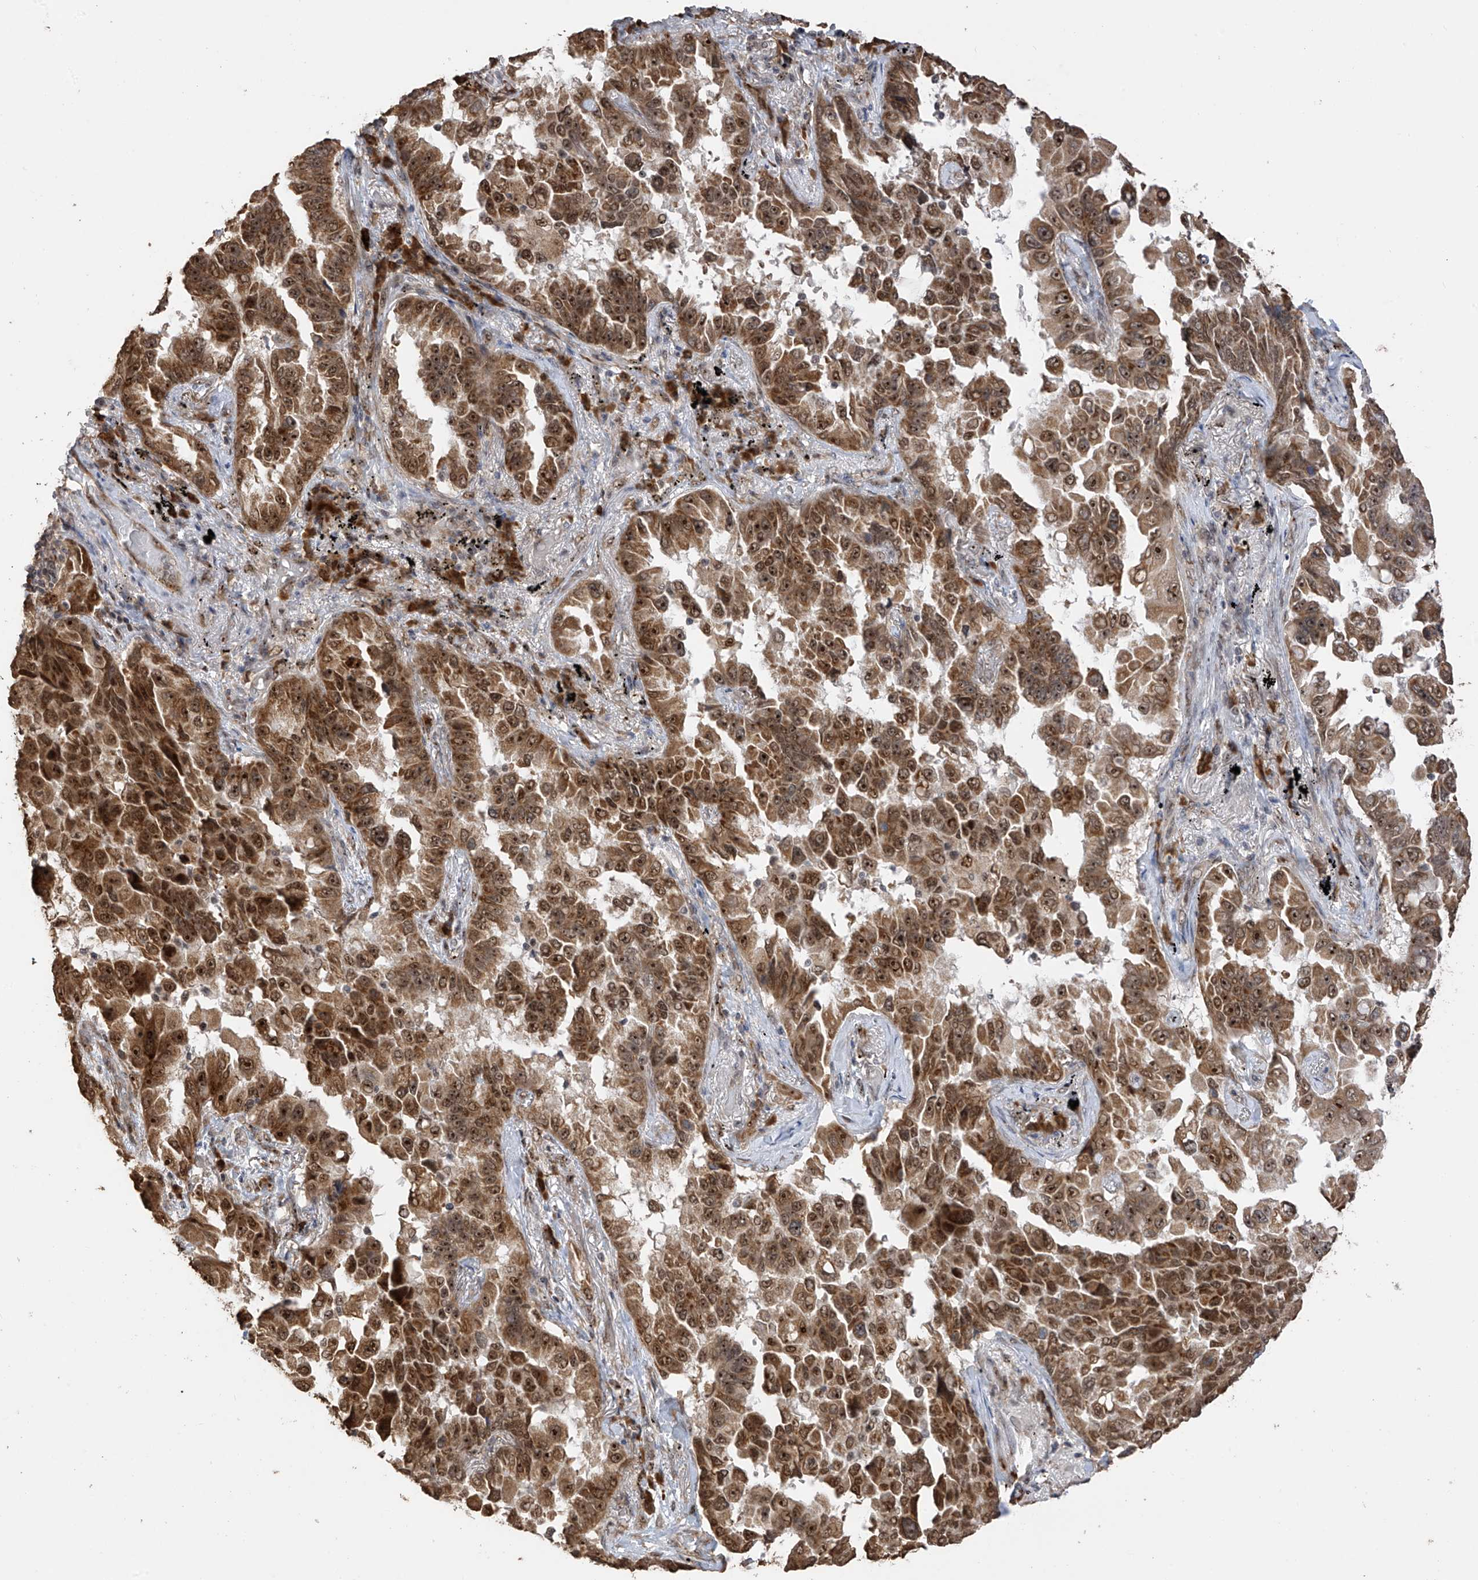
{"staining": {"intensity": "strong", "quantity": ">75%", "location": "cytoplasmic/membranous,nuclear"}, "tissue": "lung cancer", "cell_type": "Tumor cells", "image_type": "cancer", "snomed": [{"axis": "morphology", "description": "Adenocarcinoma, NOS"}, {"axis": "topography", "description": "Lung"}], "caption": "Tumor cells demonstrate high levels of strong cytoplasmic/membranous and nuclear expression in about >75% of cells in human lung cancer (adenocarcinoma).", "gene": "ERLEC1", "patient": {"sex": "female", "age": 67}}